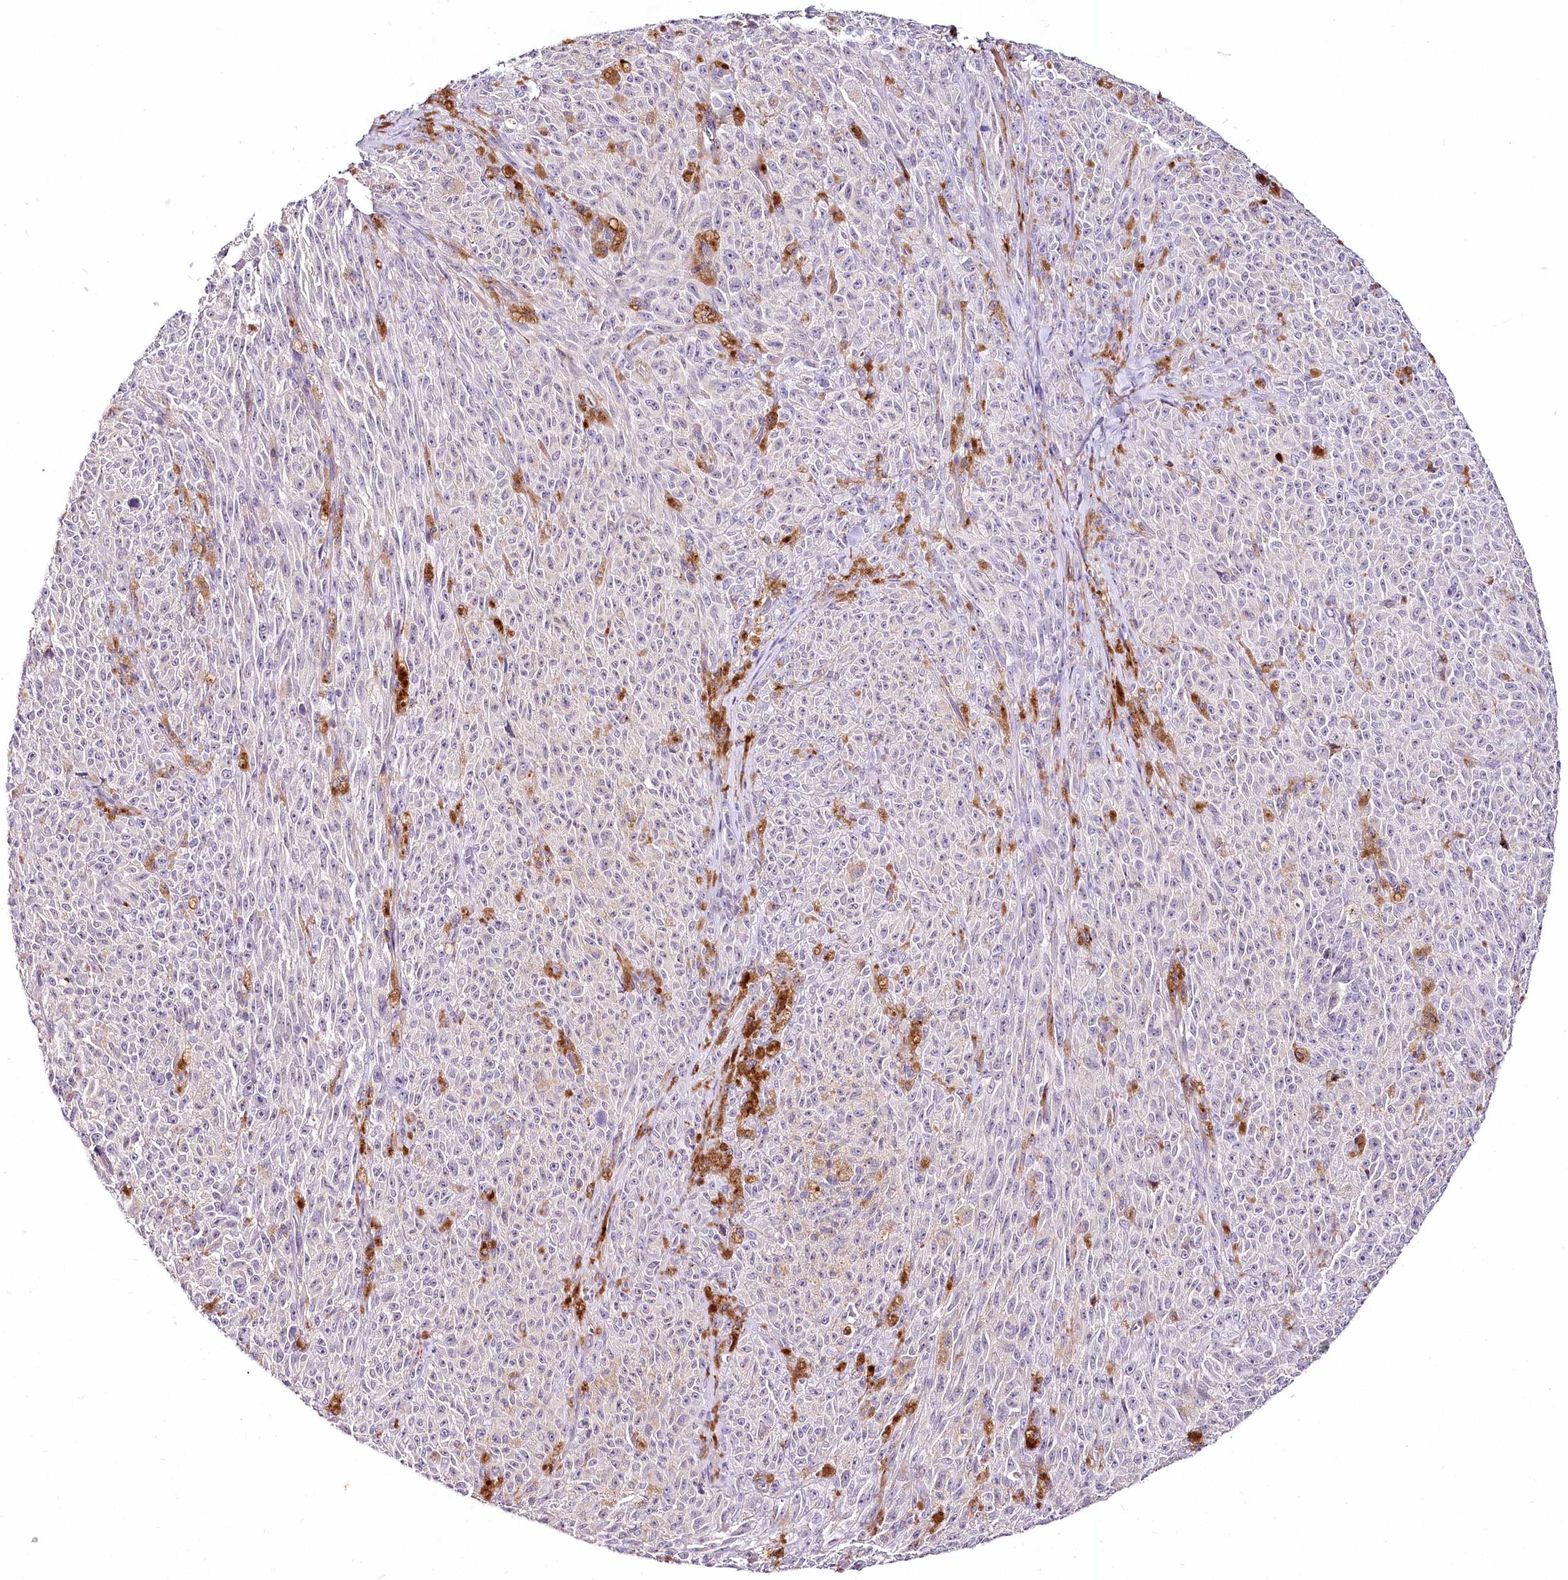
{"staining": {"intensity": "negative", "quantity": "none", "location": "none"}, "tissue": "melanoma", "cell_type": "Tumor cells", "image_type": "cancer", "snomed": [{"axis": "morphology", "description": "Malignant melanoma, NOS"}, {"axis": "topography", "description": "Skin"}], "caption": "This is an immunohistochemistry photomicrograph of malignant melanoma. There is no staining in tumor cells.", "gene": "VWA5A", "patient": {"sex": "female", "age": 82}}